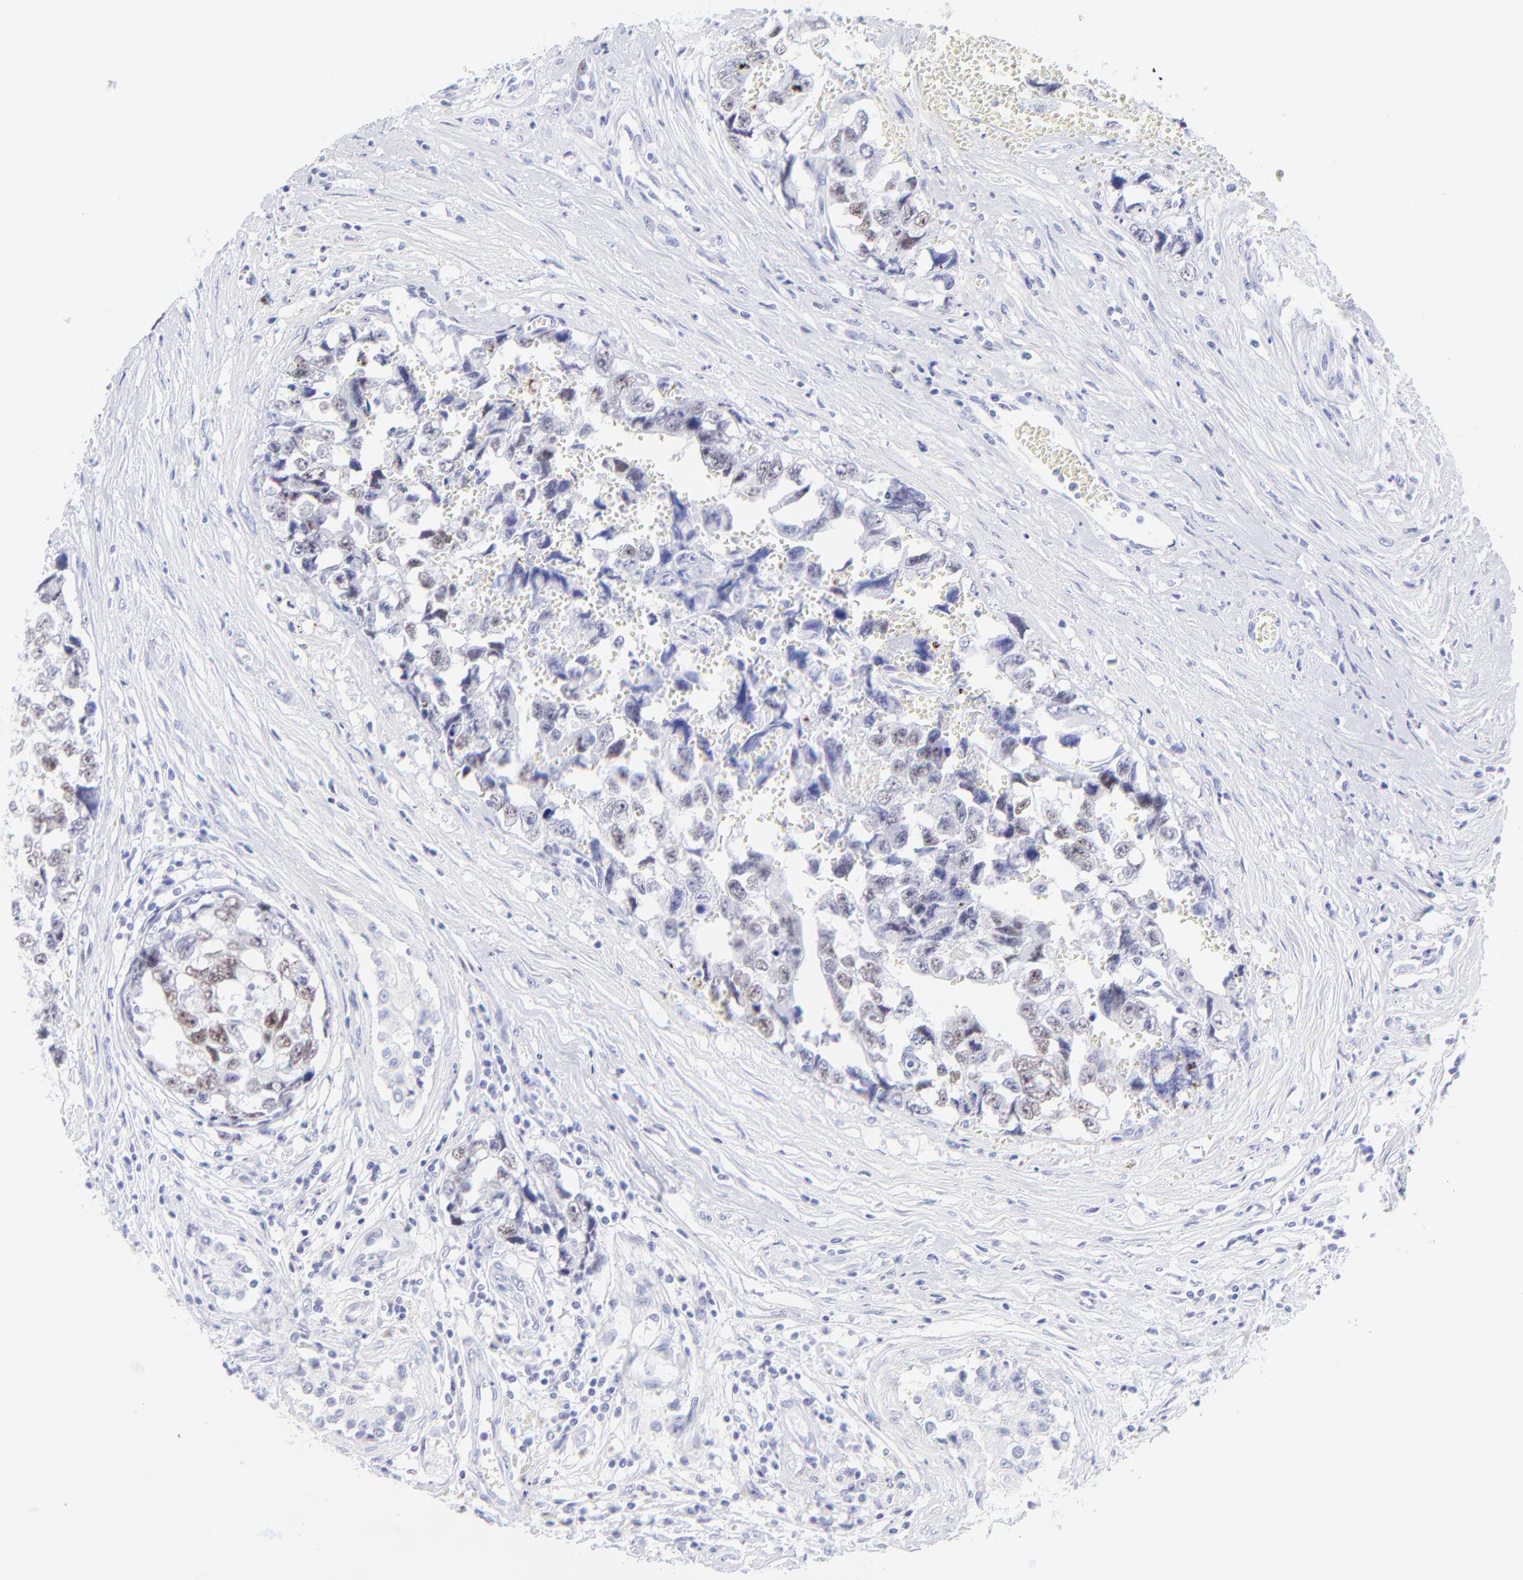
{"staining": {"intensity": "negative", "quantity": "none", "location": "none"}, "tissue": "testis cancer", "cell_type": "Tumor cells", "image_type": "cancer", "snomed": [{"axis": "morphology", "description": "Carcinoma, Embryonal, NOS"}, {"axis": "topography", "description": "Testis"}], "caption": "A photomicrograph of testis embryonal carcinoma stained for a protein displays no brown staining in tumor cells.", "gene": "KLF4", "patient": {"sex": "male", "age": 31}}